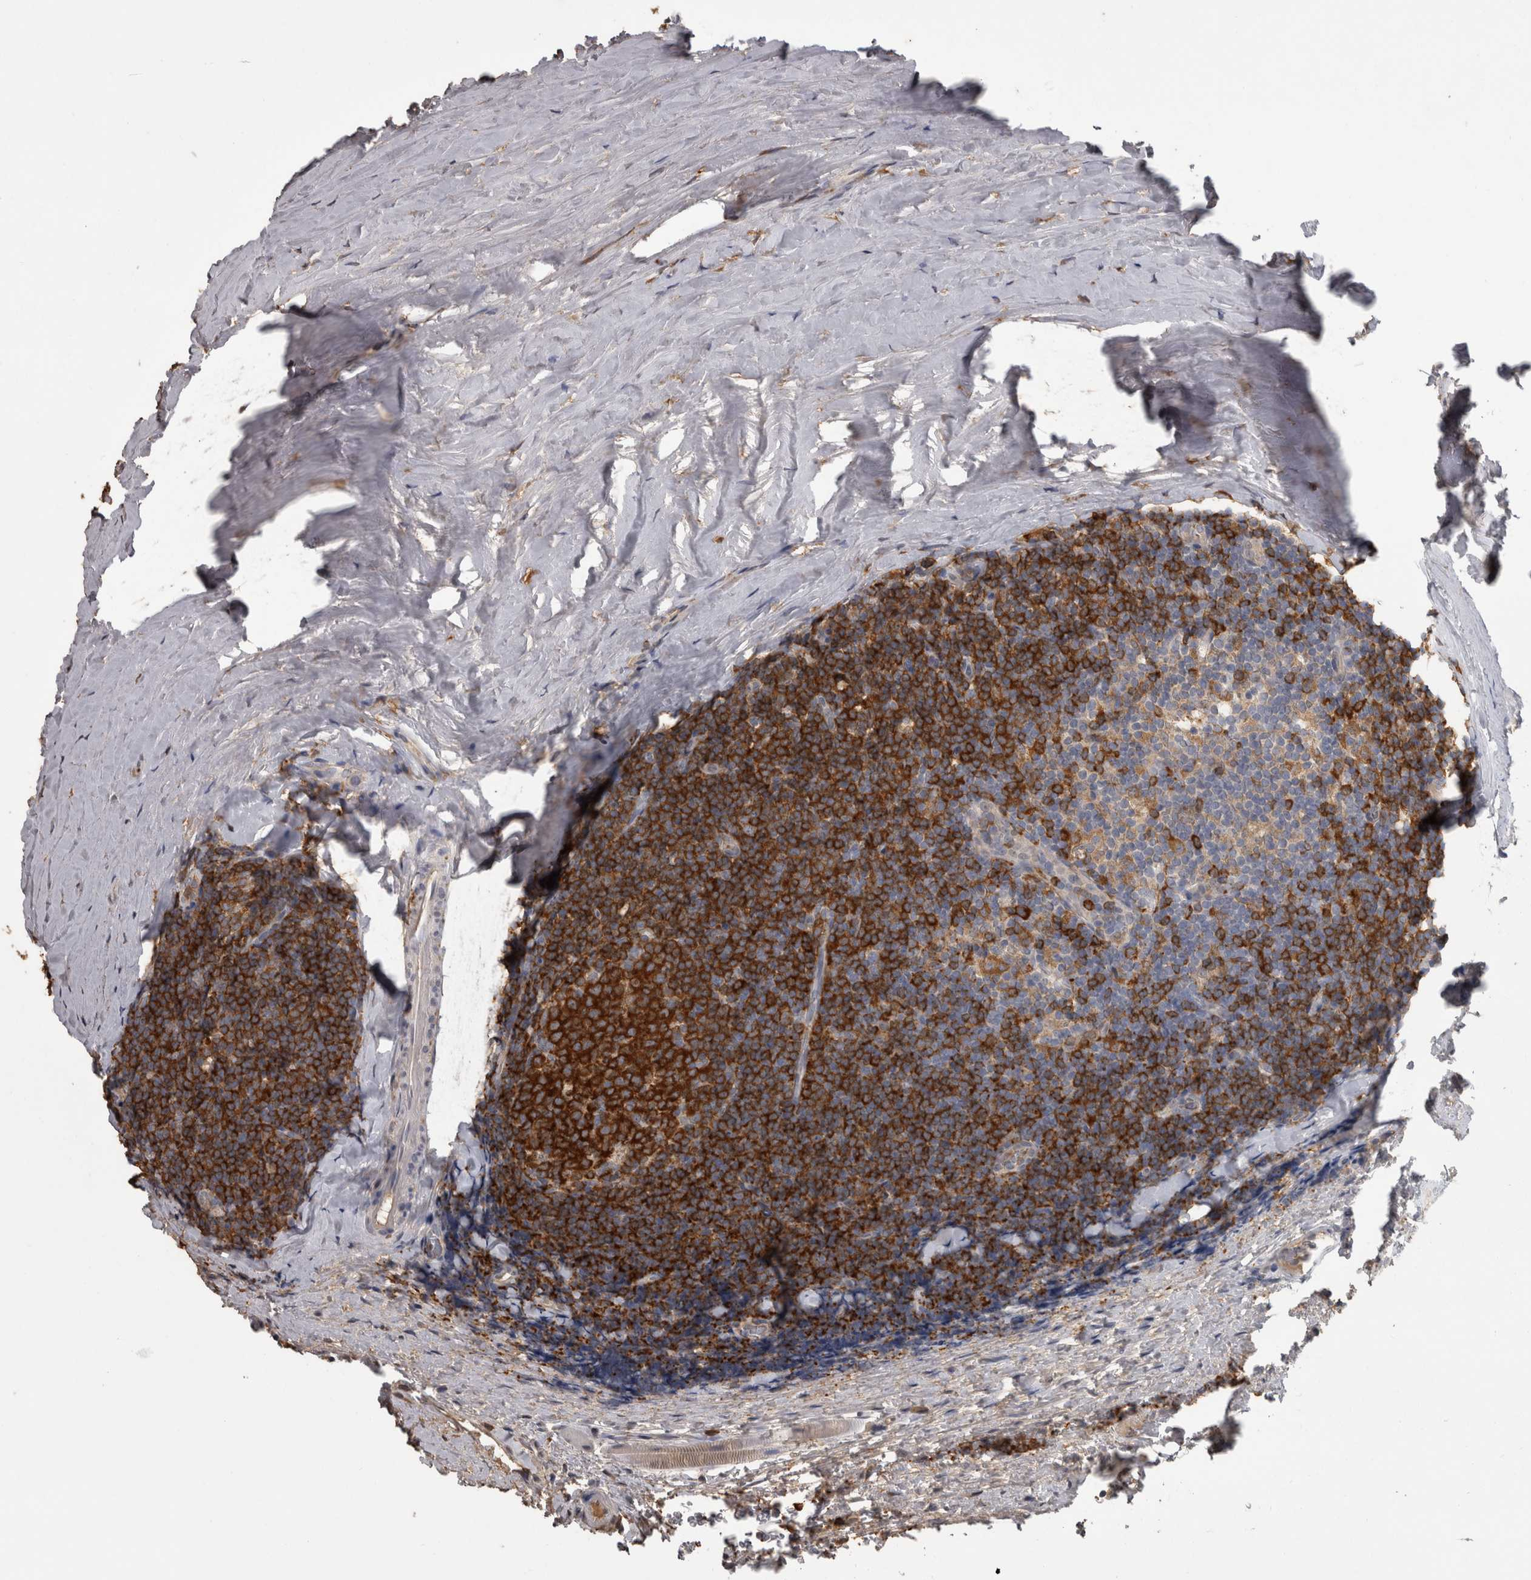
{"staining": {"intensity": "strong", "quantity": "25%-75%", "location": "cytoplasmic/membranous"}, "tissue": "tonsil", "cell_type": "Germinal center cells", "image_type": "normal", "snomed": [{"axis": "morphology", "description": "Normal tissue, NOS"}, {"axis": "topography", "description": "Tonsil"}], "caption": "Protein expression analysis of normal tonsil exhibits strong cytoplasmic/membranous positivity in approximately 25%-75% of germinal center cells.", "gene": "PIK3AP1", "patient": {"sex": "male", "age": 37}}